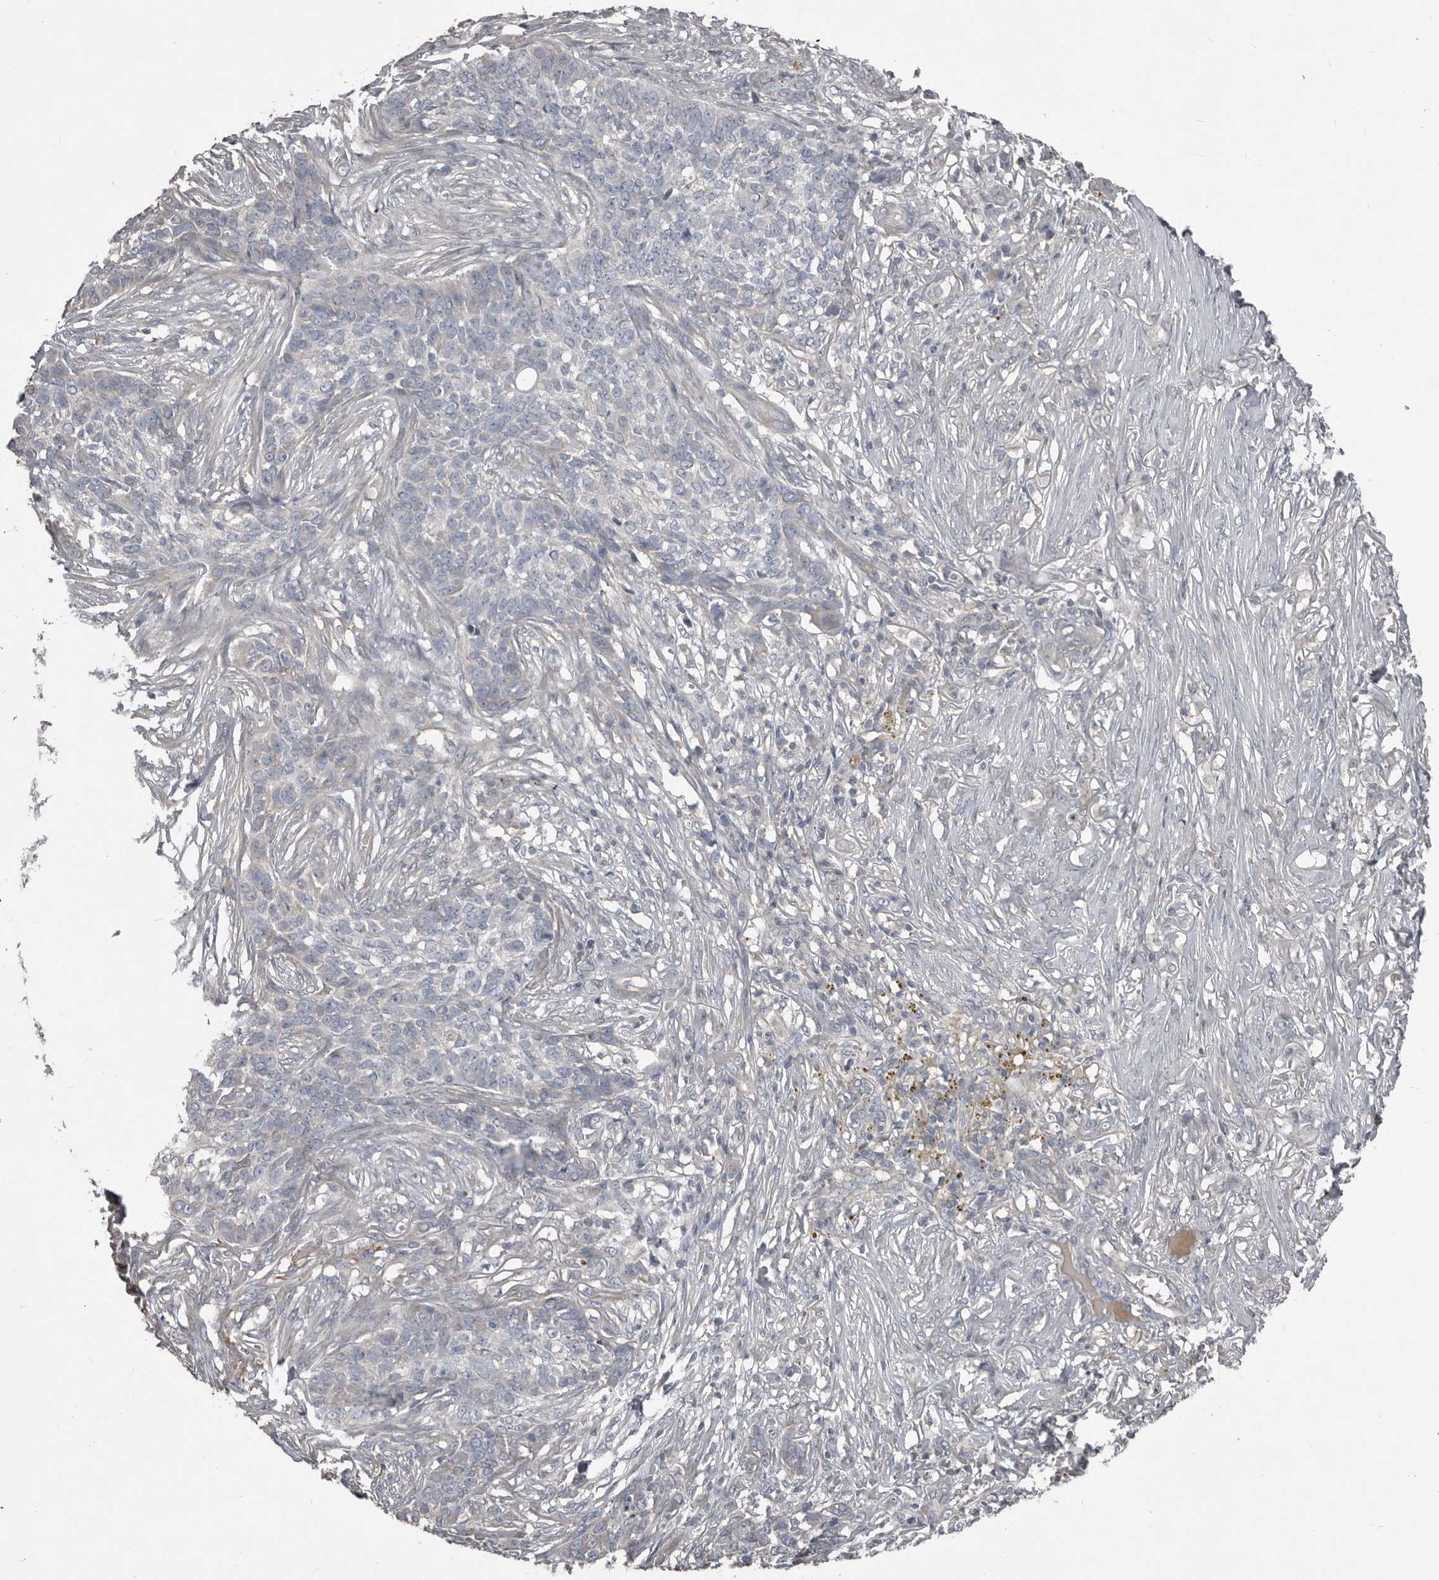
{"staining": {"intensity": "negative", "quantity": "none", "location": "none"}, "tissue": "skin cancer", "cell_type": "Tumor cells", "image_type": "cancer", "snomed": [{"axis": "morphology", "description": "Basal cell carcinoma"}, {"axis": "topography", "description": "Skin"}], "caption": "Immunohistochemical staining of human skin basal cell carcinoma reveals no significant positivity in tumor cells. (Brightfield microscopy of DAB immunohistochemistry (IHC) at high magnification).", "gene": "CA6", "patient": {"sex": "male", "age": 85}}